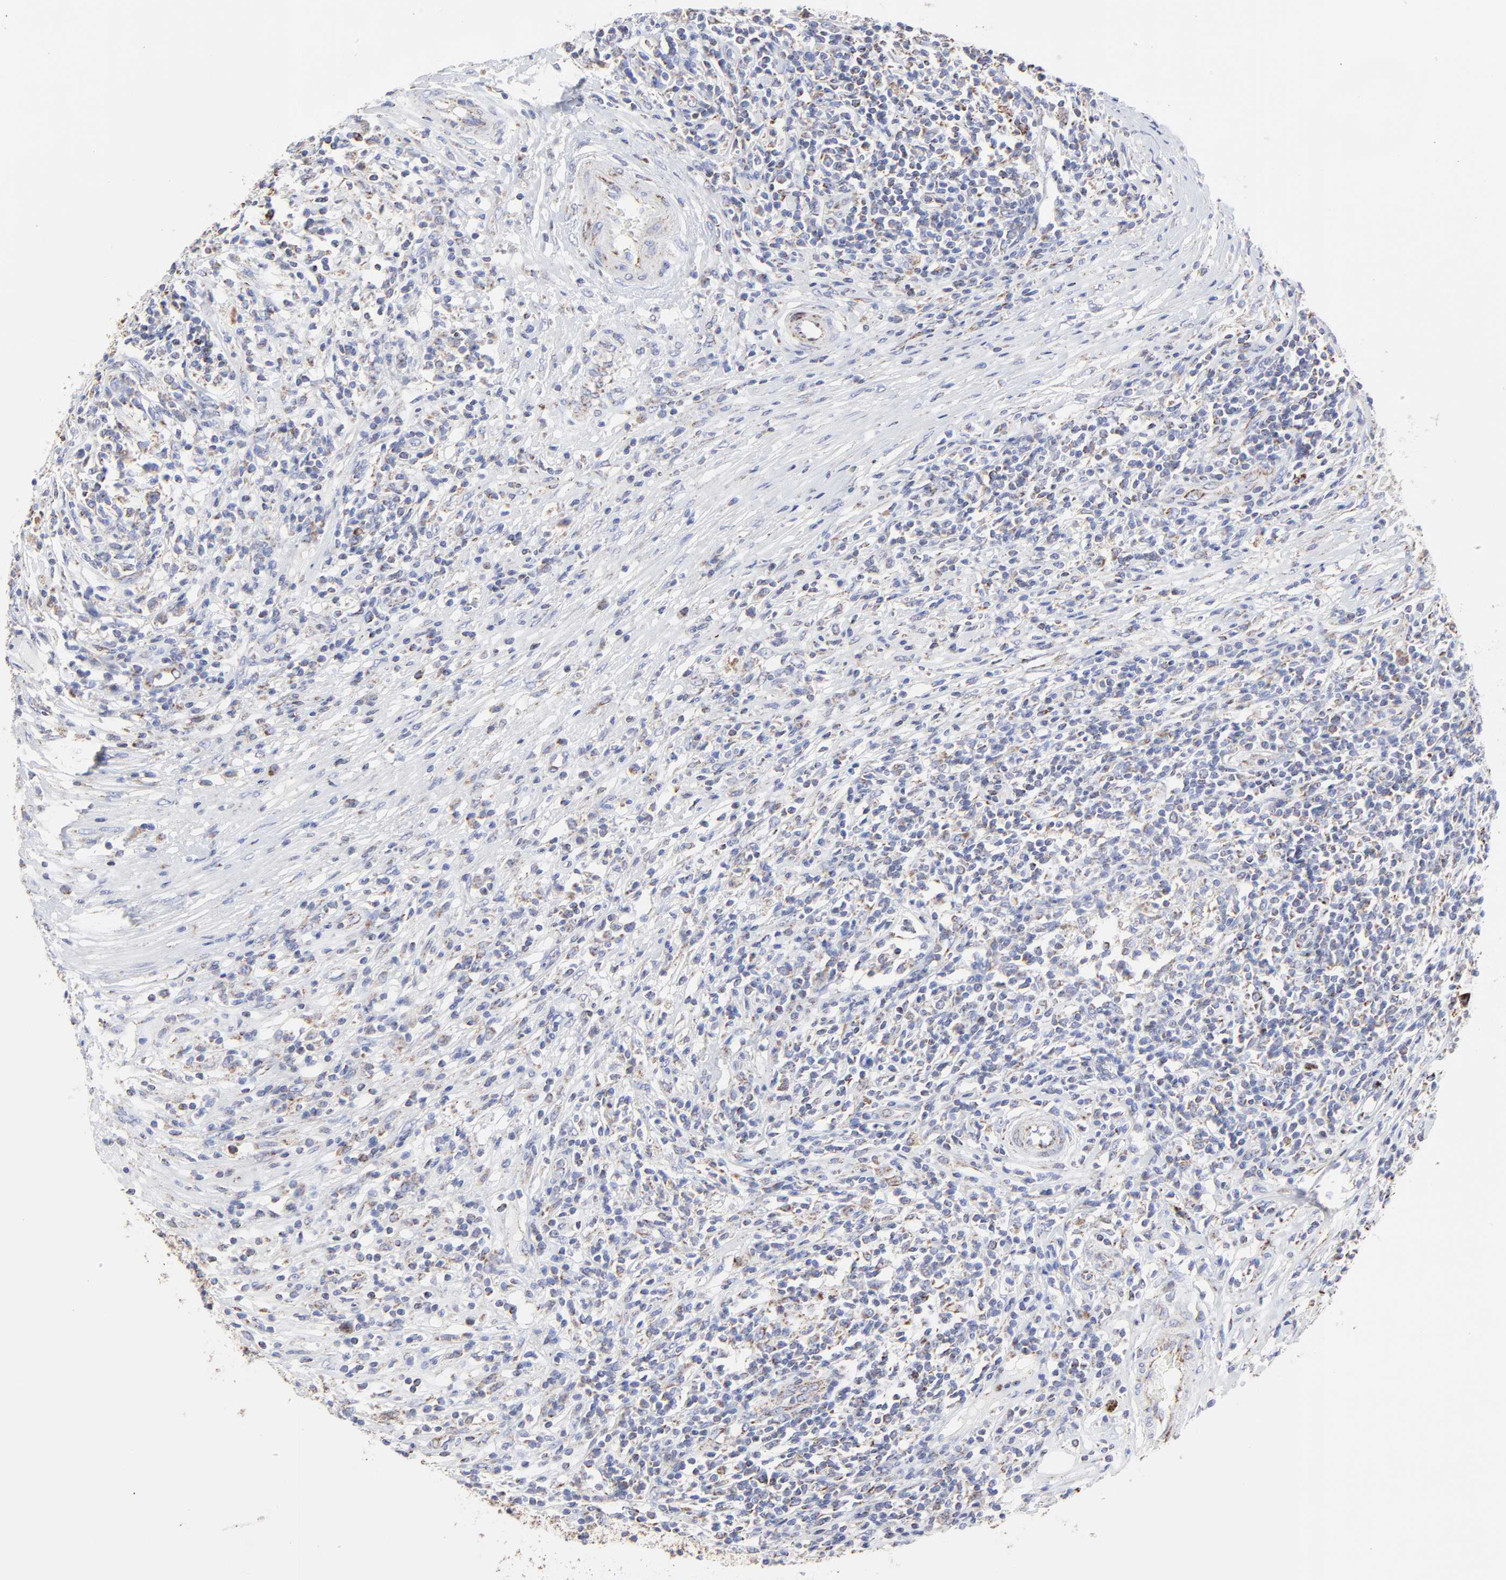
{"staining": {"intensity": "moderate", "quantity": "25%-75%", "location": "cytoplasmic/membranous"}, "tissue": "lymphoma", "cell_type": "Tumor cells", "image_type": "cancer", "snomed": [{"axis": "morphology", "description": "Malignant lymphoma, non-Hodgkin's type, High grade"}, {"axis": "topography", "description": "Lymph node"}], "caption": "IHC micrograph of neoplastic tissue: malignant lymphoma, non-Hodgkin's type (high-grade) stained using immunohistochemistry shows medium levels of moderate protein expression localized specifically in the cytoplasmic/membranous of tumor cells, appearing as a cytoplasmic/membranous brown color.", "gene": "PINK1", "patient": {"sex": "female", "age": 84}}